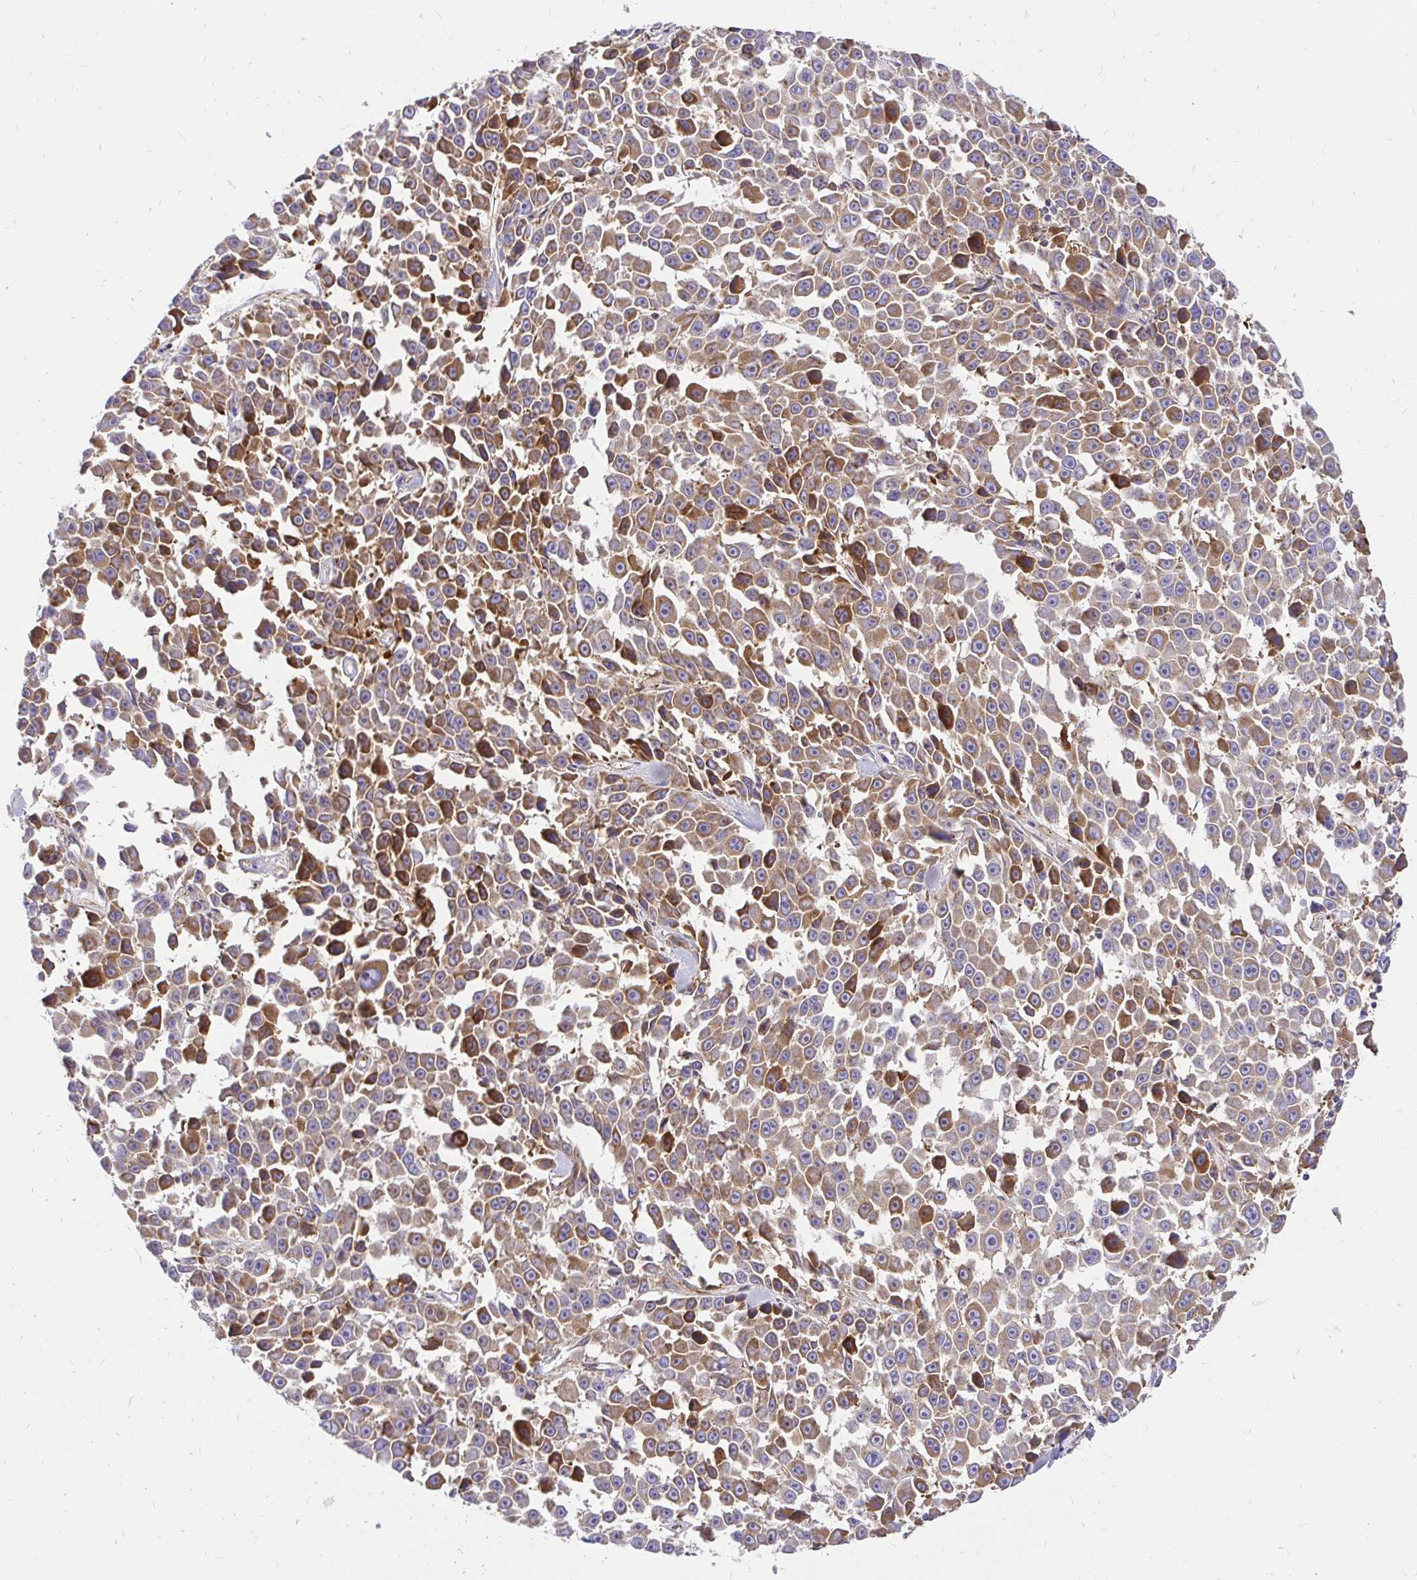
{"staining": {"intensity": "moderate", "quantity": ">75%", "location": "cytoplasmic/membranous"}, "tissue": "melanoma", "cell_type": "Tumor cells", "image_type": "cancer", "snomed": [{"axis": "morphology", "description": "Malignant melanoma, NOS"}, {"axis": "topography", "description": "Skin"}], "caption": "Moderate cytoplasmic/membranous expression for a protein is seen in about >75% of tumor cells of malignant melanoma using immunohistochemistry.", "gene": "ABCB10", "patient": {"sex": "female", "age": 66}}